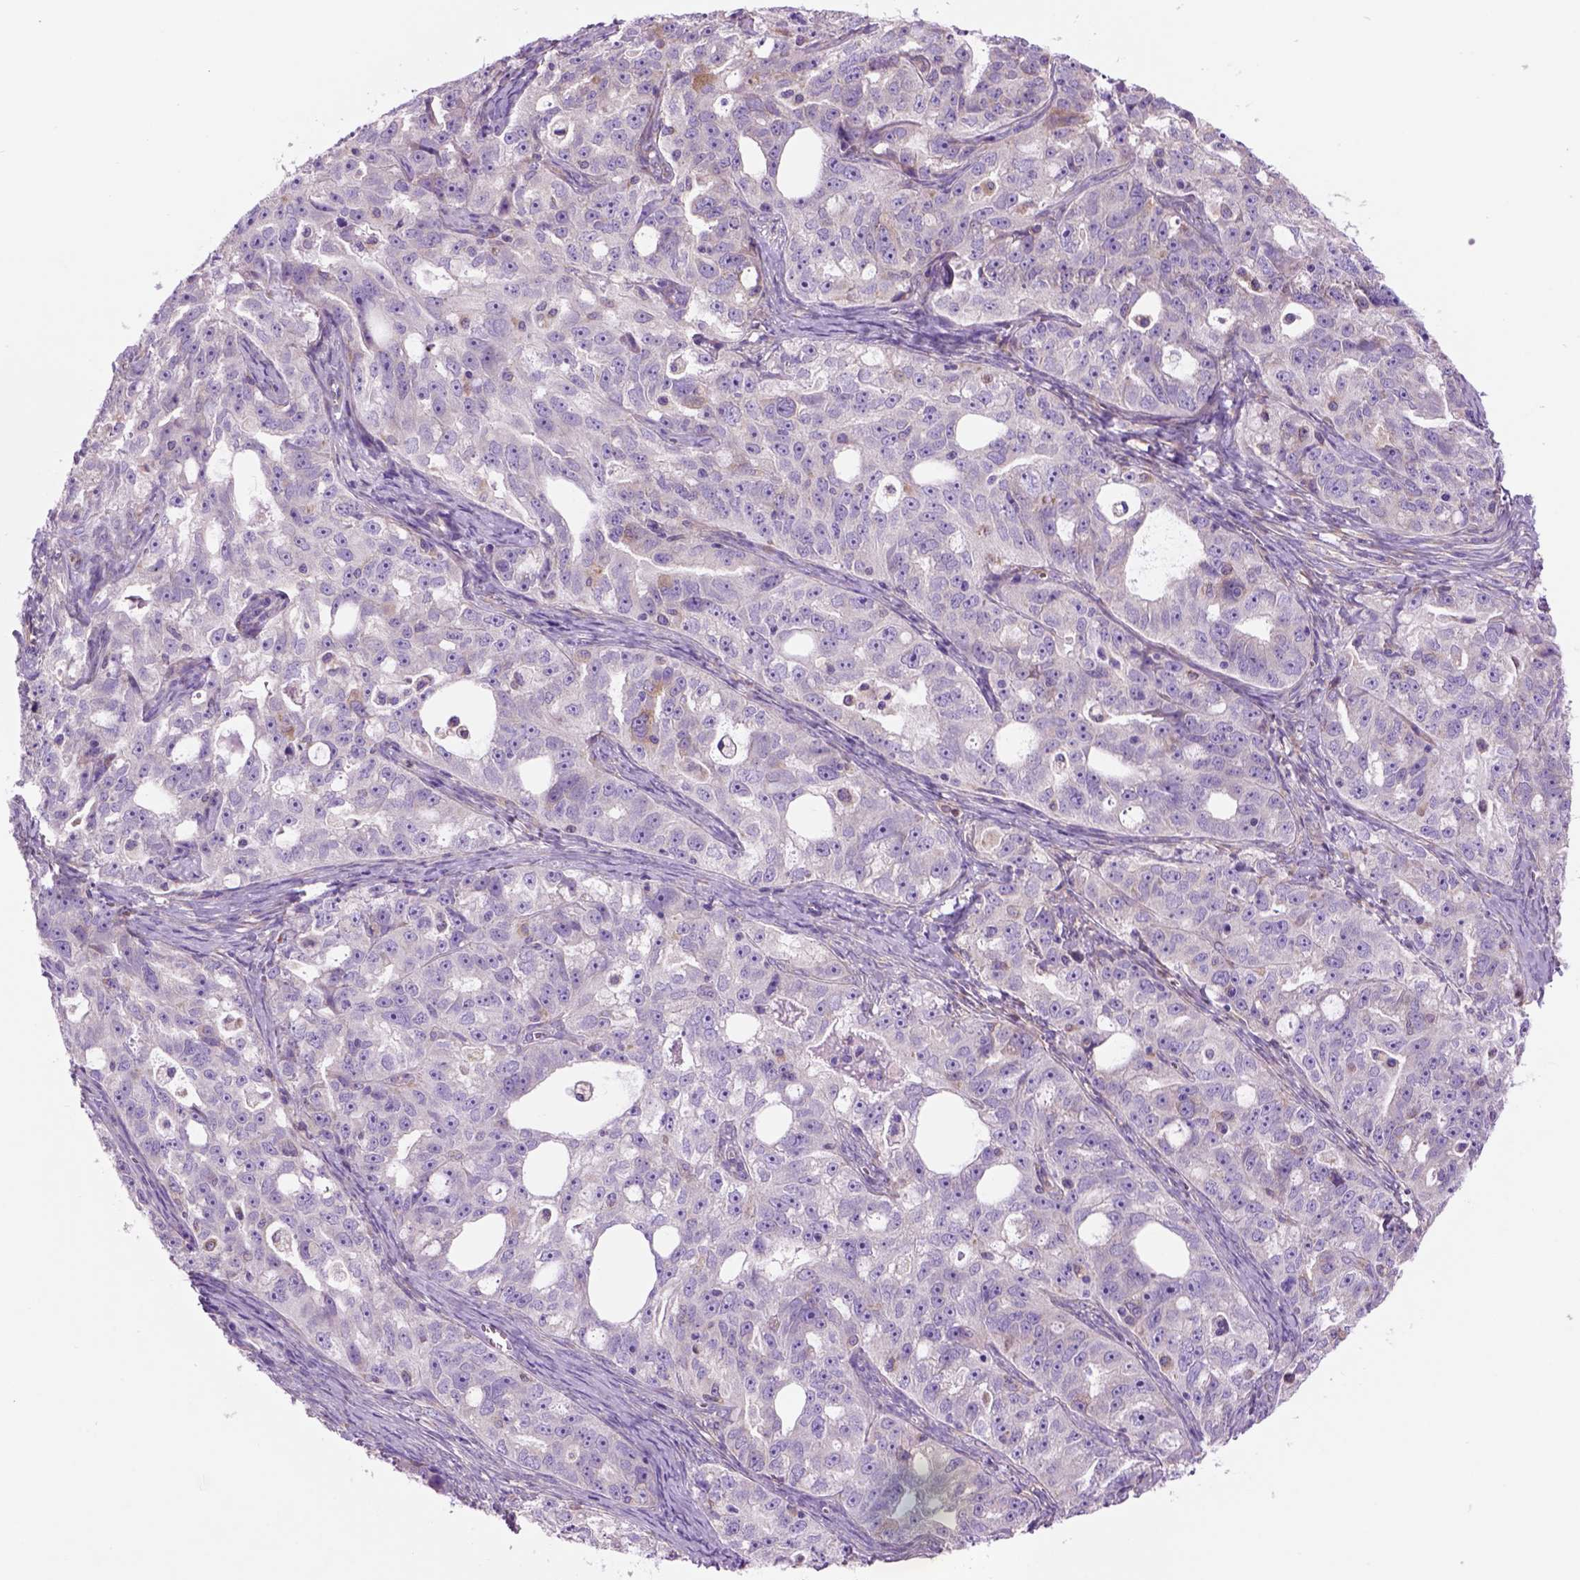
{"staining": {"intensity": "weak", "quantity": "<25%", "location": "cytoplasmic/membranous"}, "tissue": "ovarian cancer", "cell_type": "Tumor cells", "image_type": "cancer", "snomed": [{"axis": "morphology", "description": "Cystadenocarcinoma, serous, NOS"}, {"axis": "topography", "description": "Ovary"}], "caption": "Immunohistochemical staining of human ovarian serous cystadenocarcinoma exhibits no significant positivity in tumor cells.", "gene": "PIAS3", "patient": {"sex": "female", "age": 51}}